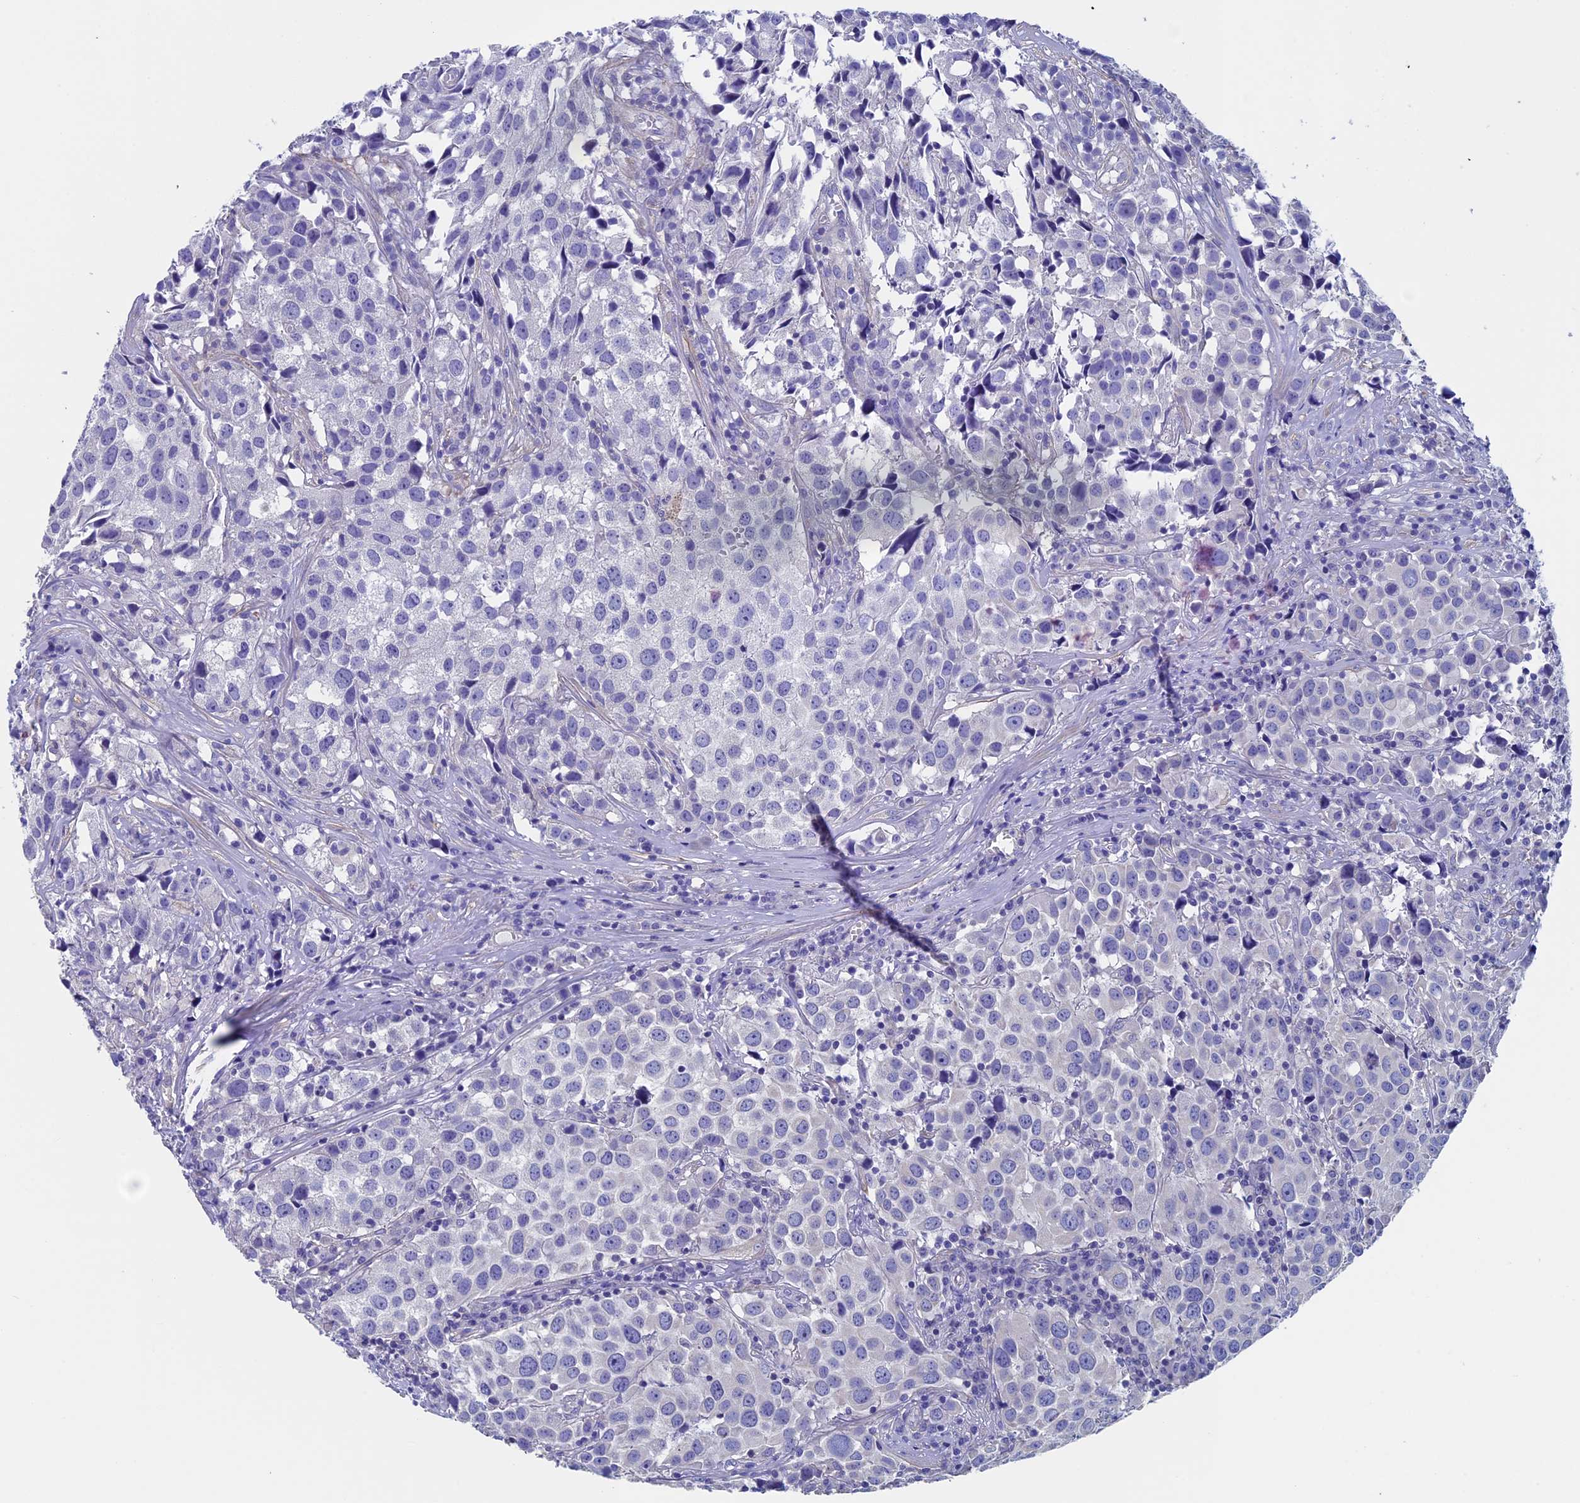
{"staining": {"intensity": "negative", "quantity": "none", "location": "none"}, "tissue": "urothelial cancer", "cell_type": "Tumor cells", "image_type": "cancer", "snomed": [{"axis": "morphology", "description": "Urothelial carcinoma, High grade"}, {"axis": "topography", "description": "Urinary bladder"}], "caption": "Immunohistochemical staining of human urothelial carcinoma (high-grade) shows no significant staining in tumor cells.", "gene": "ADH7", "patient": {"sex": "female", "age": 75}}